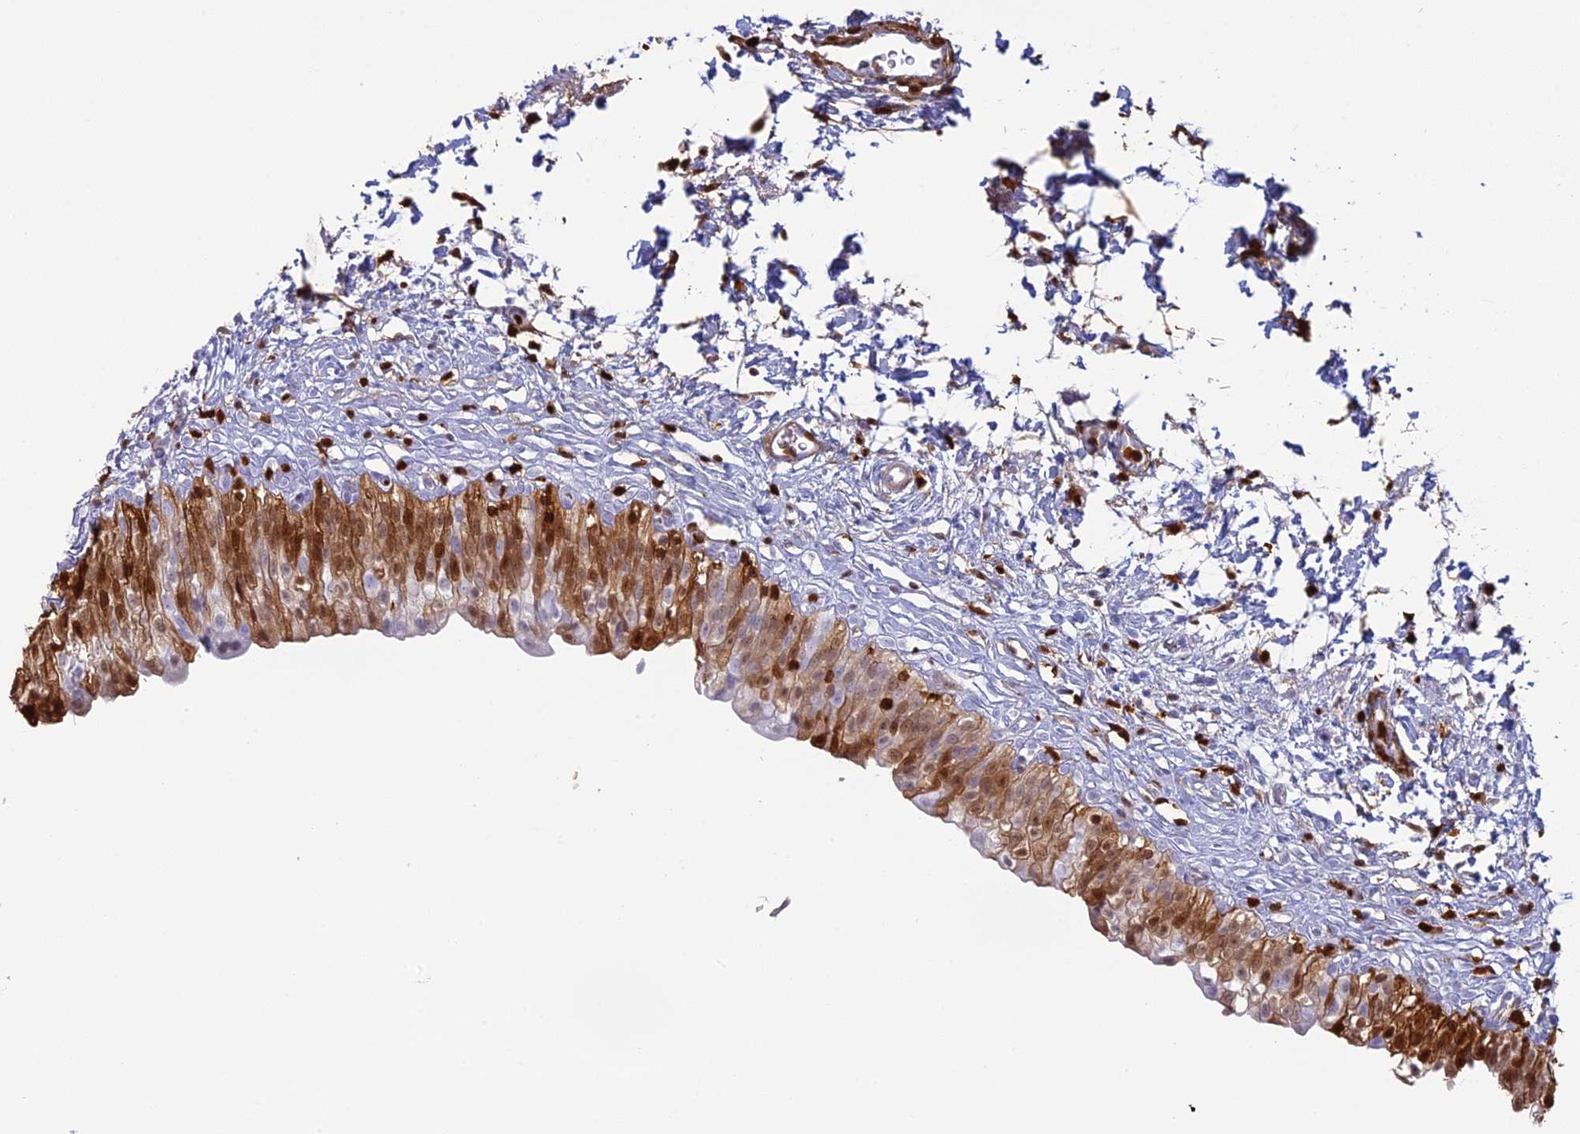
{"staining": {"intensity": "strong", "quantity": "25%-75%", "location": "cytoplasmic/membranous,nuclear"}, "tissue": "urinary bladder", "cell_type": "Urothelial cells", "image_type": "normal", "snomed": [{"axis": "morphology", "description": "Normal tissue, NOS"}, {"axis": "topography", "description": "Urinary bladder"}], "caption": "Urinary bladder stained with DAB (3,3'-diaminobenzidine) immunohistochemistry (IHC) exhibits high levels of strong cytoplasmic/membranous,nuclear expression in about 25%-75% of urothelial cells. The protein of interest is stained brown, and the nuclei are stained in blue (DAB (3,3'-diaminobenzidine) IHC with brightfield microscopy, high magnification).", "gene": "PGBD4", "patient": {"sex": "male", "age": 55}}